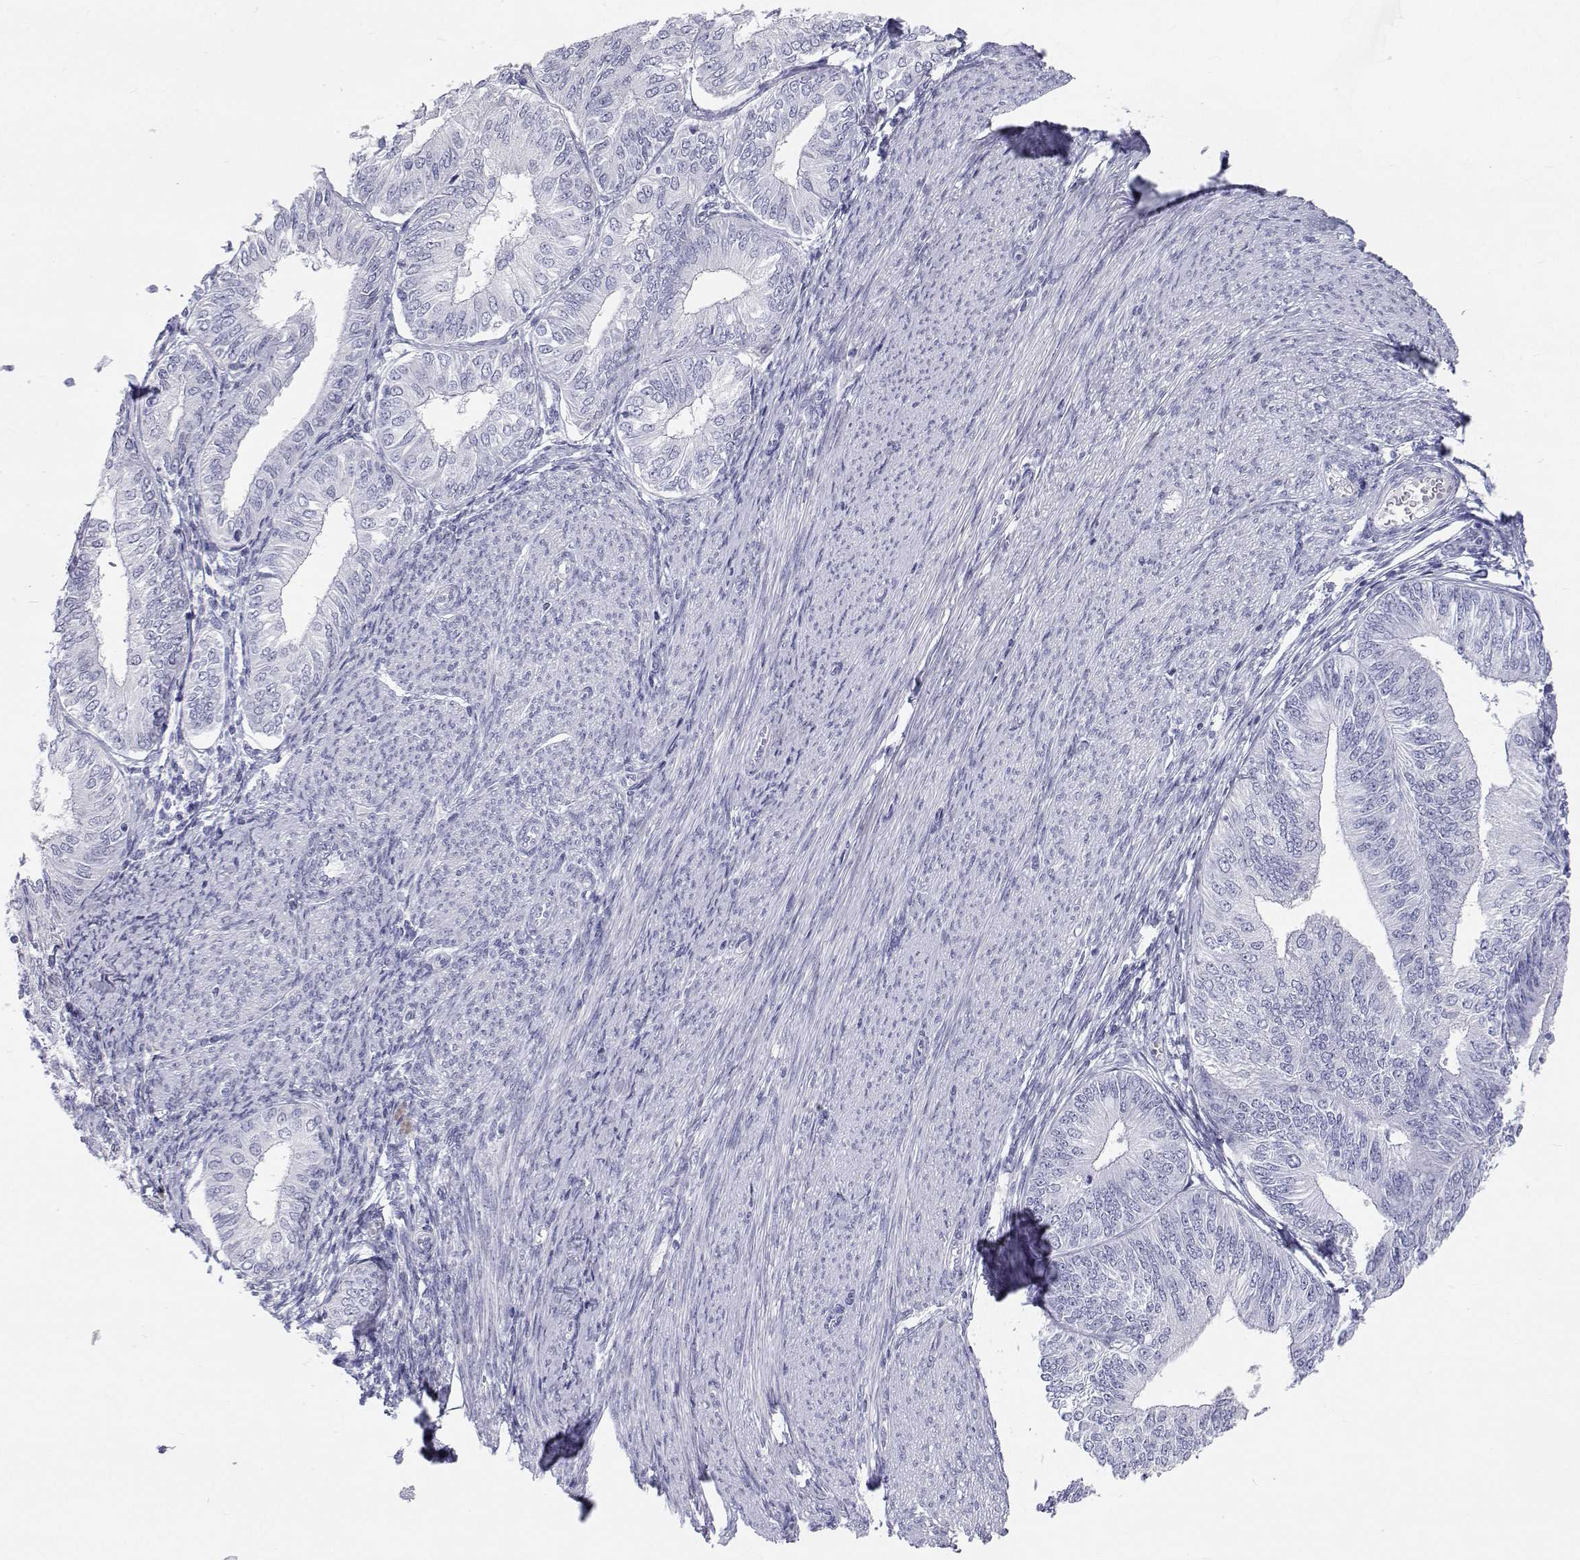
{"staining": {"intensity": "negative", "quantity": "none", "location": "none"}, "tissue": "endometrial cancer", "cell_type": "Tumor cells", "image_type": "cancer", "snomed": [{"axis": "morphology", "description": "Adenocarcinoma, NOS"}, {"axis": "topography", "description": "Endometrium"}], "caption": "Tumor cells show no significant protein expression in endometrial adenocarcinoma. (DAB immunohistochemistry with hematoxylin counter stain).", "gene": "SFTPB", "patient": {"sex": "female", "age": 58}}